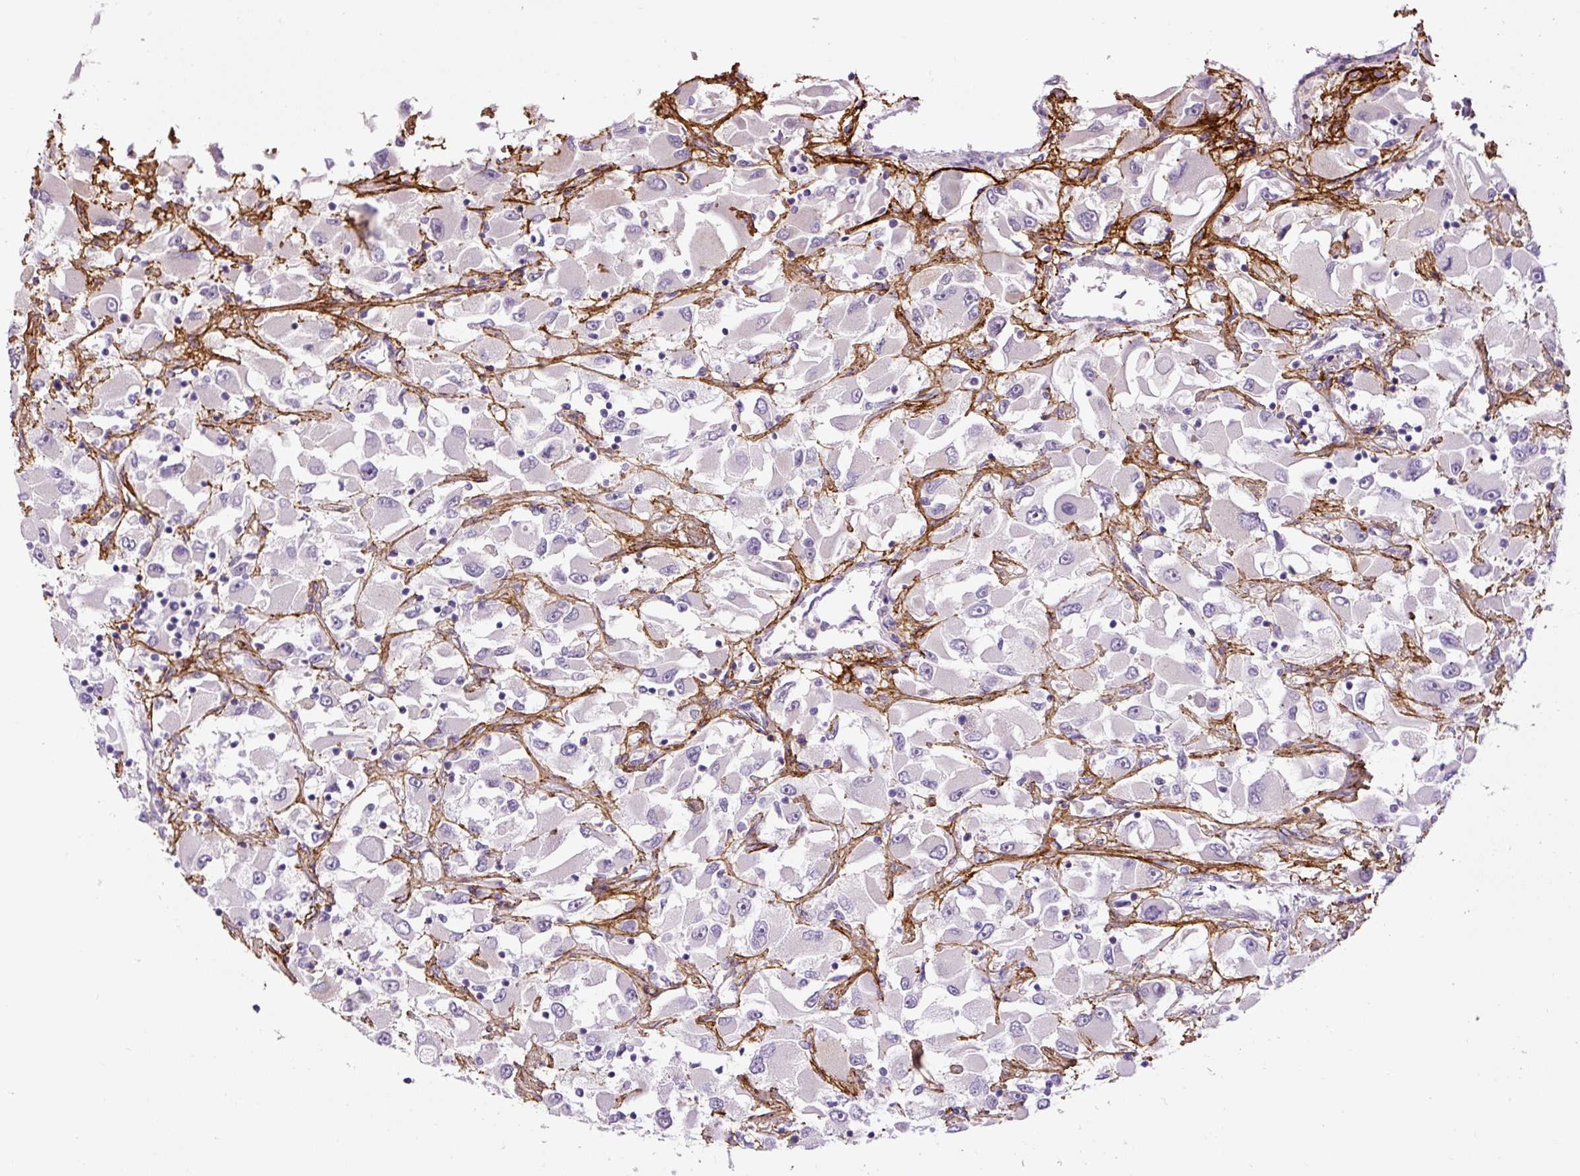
{"staining": {"intensity": "negative", "quantity": "none", "location": "none"}, "tissue": "renal cancer", "cell_type": "Tumor cells", "image_type": "cancer", "snomed": [{"axis": "morphology", "description": "Adenocarcinoma, NOS"}, {"axis": "topography", "description": "Kidney"}], "caption": "This is an immunohistochemistry (IHC) image of adenocarcinoma (renal). There is no expression in tumor cells.", "gene": "FBN1", "patient": {"sex": "female", "age": 52}}